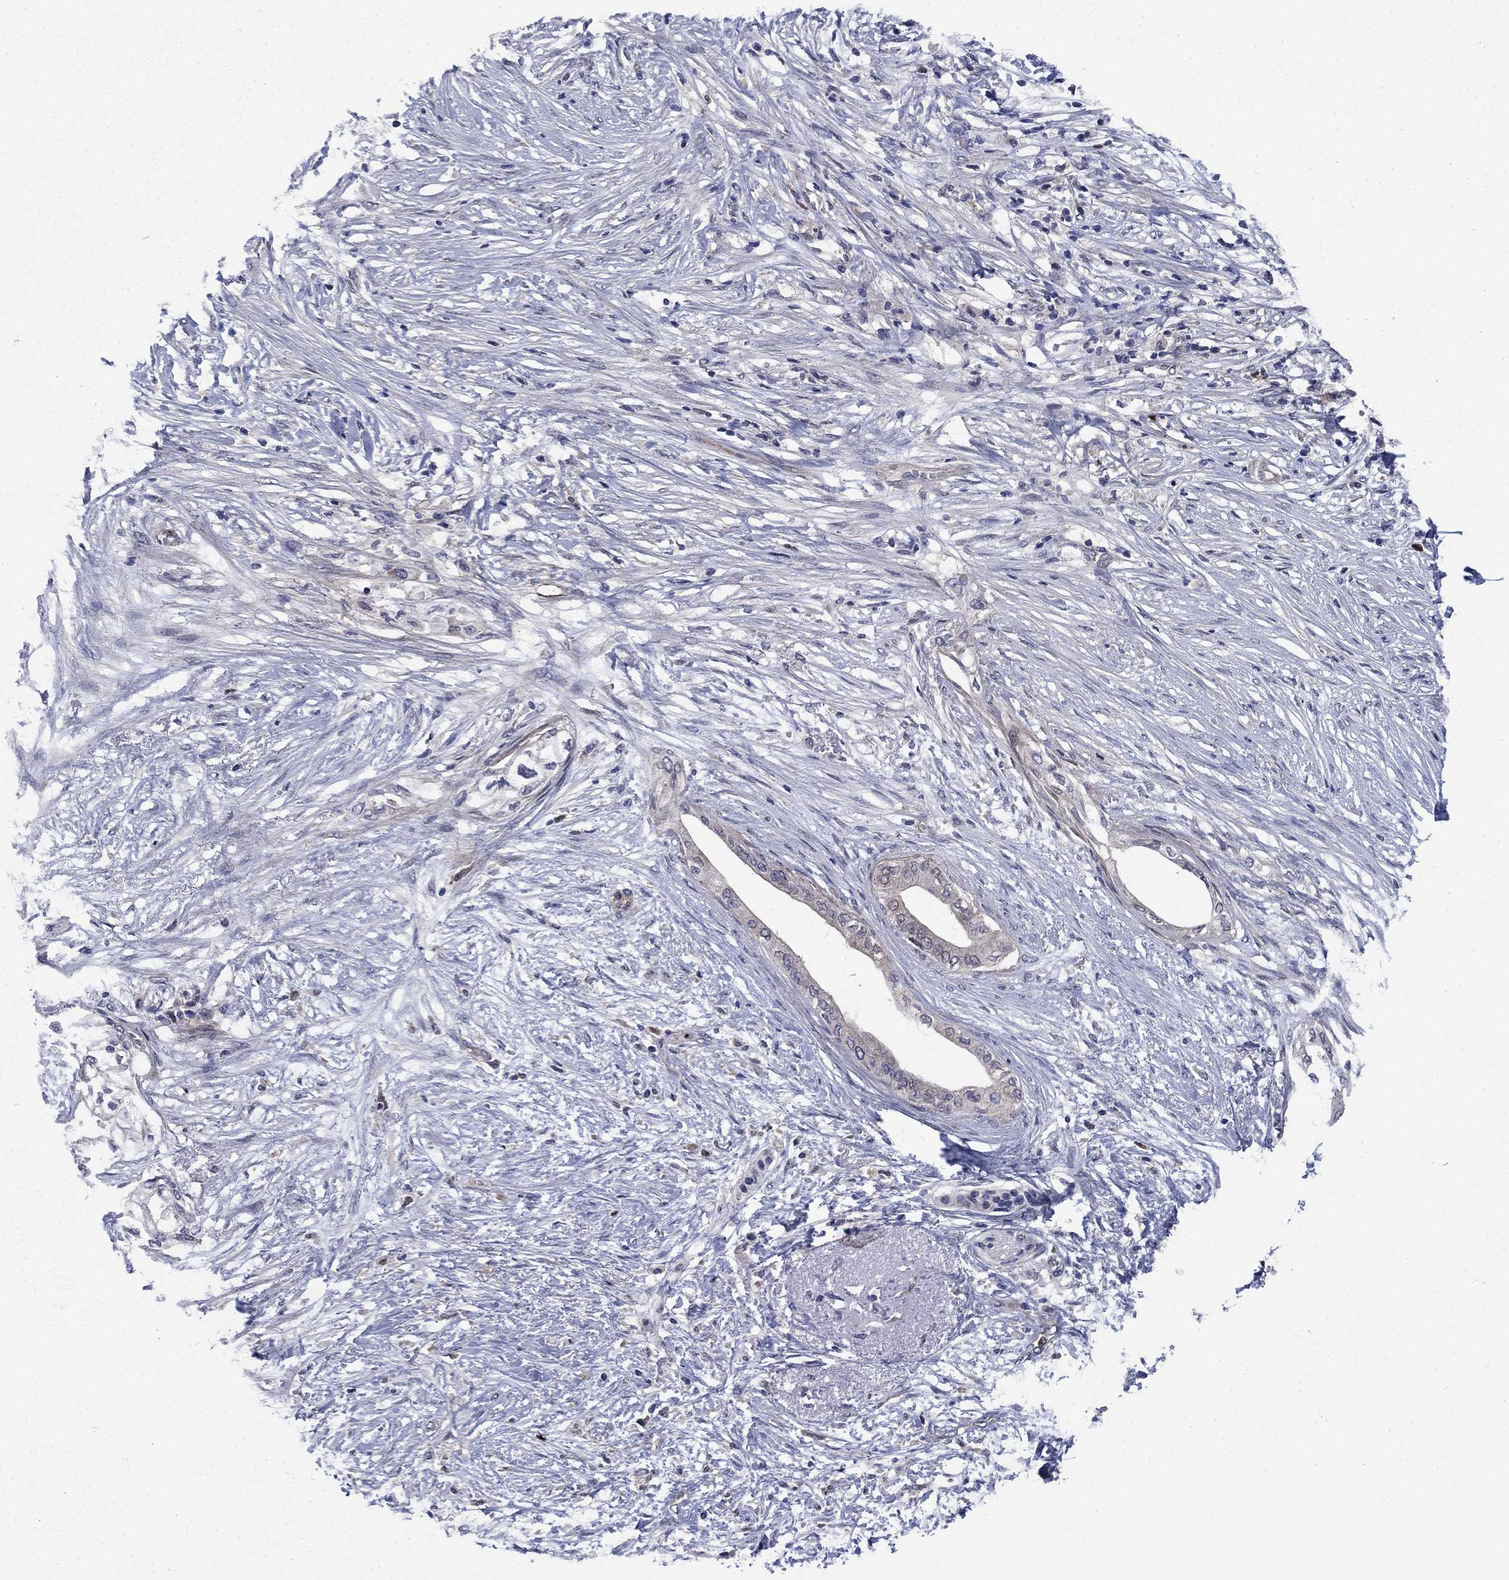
{"staining": {"intensity": "negative", "quantity": "none", "location": "none"}, "tissue": "pancreatic cancer", "cell_type": "Tumor cells", "image_type": "cancer", "snomed": [{"axis": "morphology", "description": "Normal tissue, NOS"}, {"axis": "morphology", "description": "Adenocarcinoma, NOS"}, {"axis": "topography", "description": "Pancreas"}, {"axis": "topography", "description": "Duodenum"}], "caption": "IHC histopathology image of human pancreatic cancer (adenocarcinoma) stained for a protein (brown), which demonstrates no expression in tumor cells.", "gene": "MSRB1", "patient": {"sex": "female", "age": 60}}